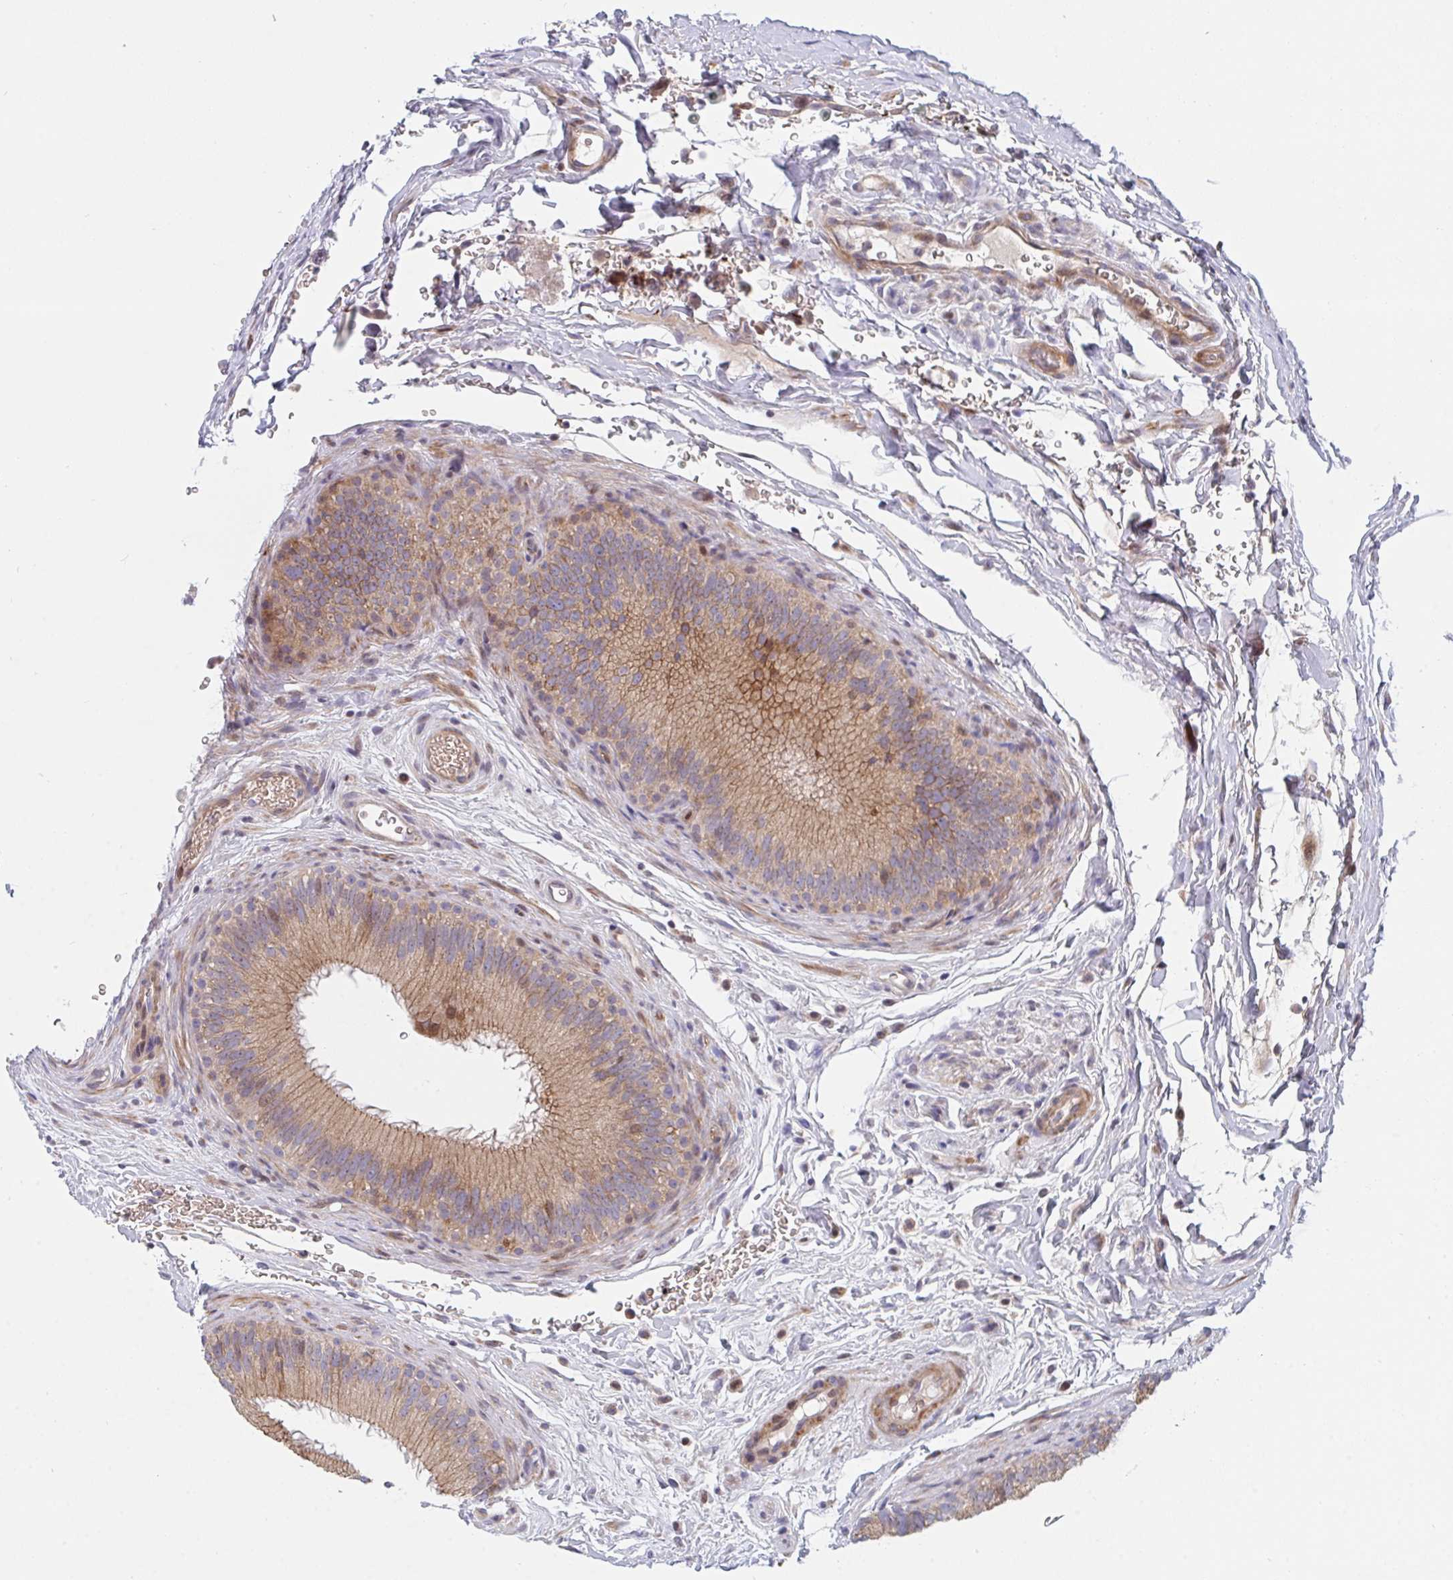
{"staining": {"intensity": "moderate", "quantity": ">75%", "location": "cytoplasmic/membranous"}, "tissue": "epididymis", "cell_type": "Glandular cells", "image_type": "normal", "snomed": [{"axis": "morphology", "description": "Normal tissue, NOS"}, {"axis": "topography", "description": "Epididymis"}], "caption": "The immunohistochemical stain shows moderate cytoplasmic/membranous positivity in glandular cells of unremarkable epididymis. (DAB = brown stain, brightfield microscopy at high magnification).", "gene": "TNFSF4", "patient": {"sex": "male", "age": 43}}